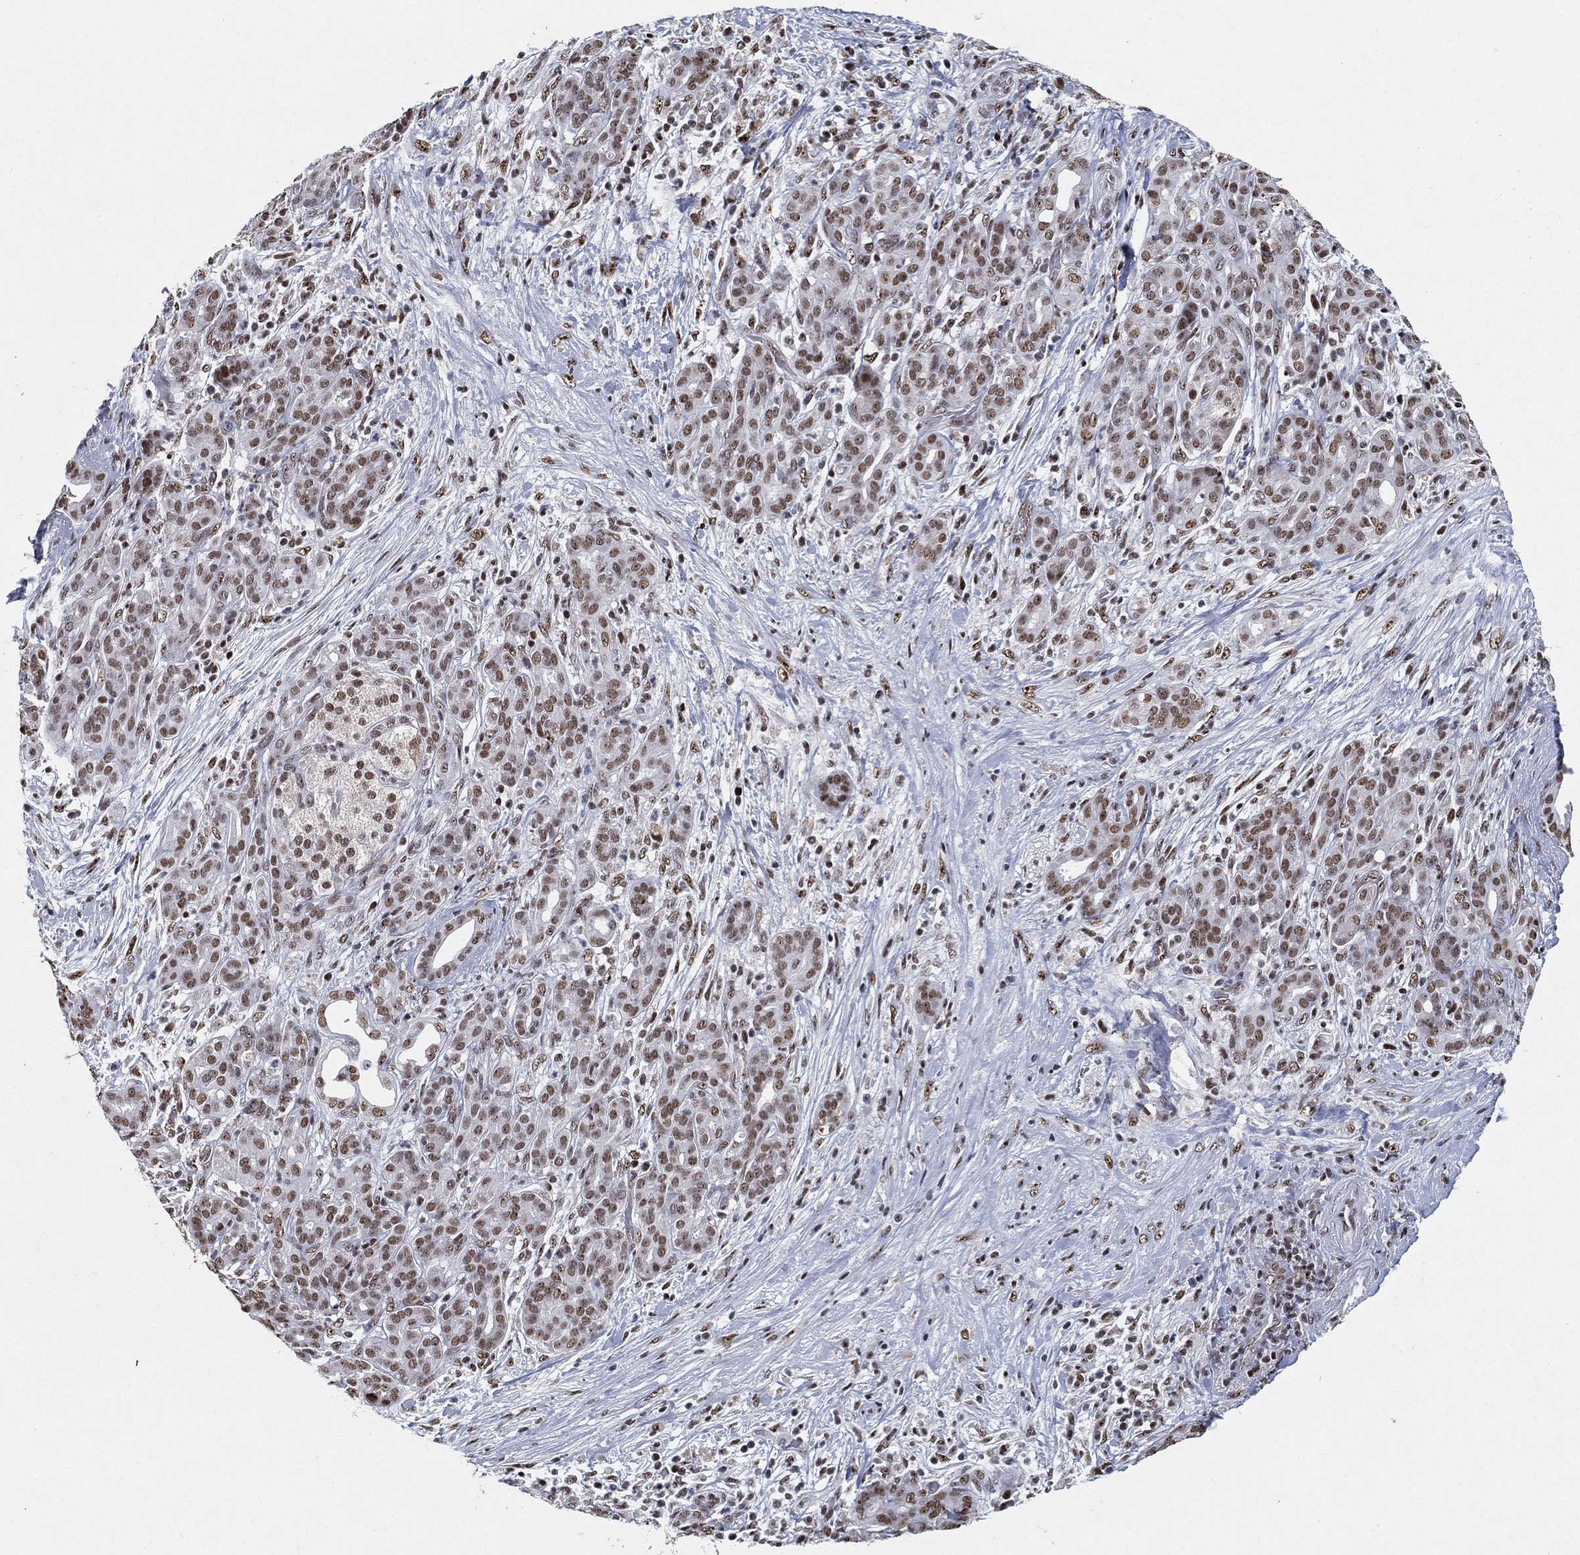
{"staining": {"intensity": "moderate", "quantity": "25%-75%", "location": "nuclear"}, "tissue": "pancreatic cancer", "cell_type": "Tumor cells", "image_type": "cancer", "snomed": [{"axis": "morphology", "description": "Adenocarcinoma, NOS"}, {"axis": "topography", "description": "Pancreas"}], "caption": "Moderate nuclear protein expression is present in approximately 25%-75% of tumor cells in pancreatic cancer (adenocarcinoma).", "gene": "DDX27", "patient": {"sex": "male", "age": 44}}